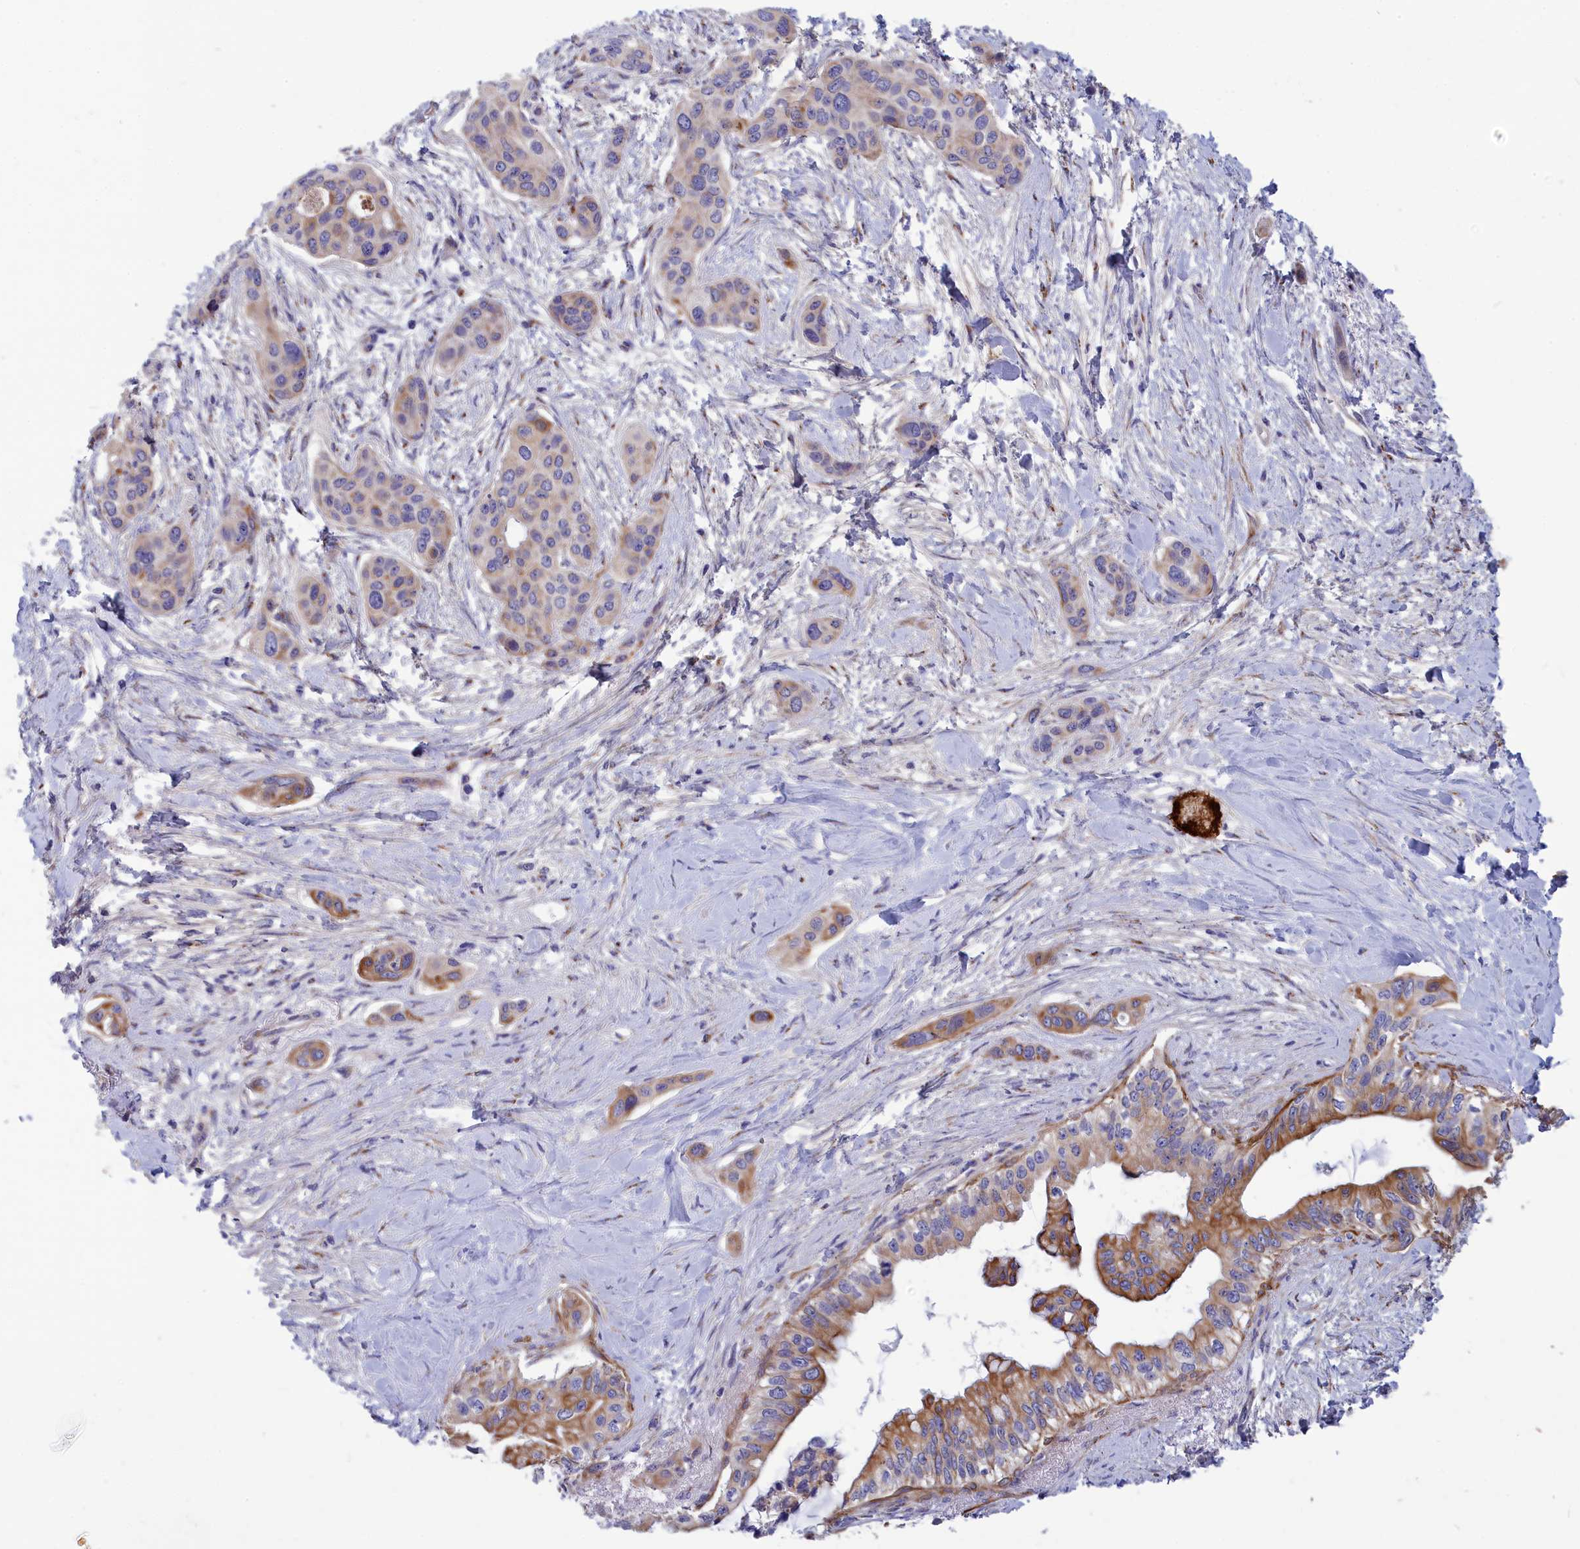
{"staining": {"intensity": "moderate", "quantity": "25%-75%", "location": "cytoplasmic/membranous"}, "tissue": "pancreatic cancer", "cell_type": "Tumor cells", "image_type": "cancer", "snomed": [{"axis": "morphology", "description": "Adenocarcinoma, NOS"}, {"axis": "topography", "description": "Pancreas"}], "caption": "Approximately 25%-75% of tumor cells in human adenocarcinoma (pancreatic) demonstrate moderate cytoplasmic/membranous protein staining as visualized by brown immunohistochemical staining.", "gene": "TUBGCP4", "patient": {"sex": "male", "age": 72}}